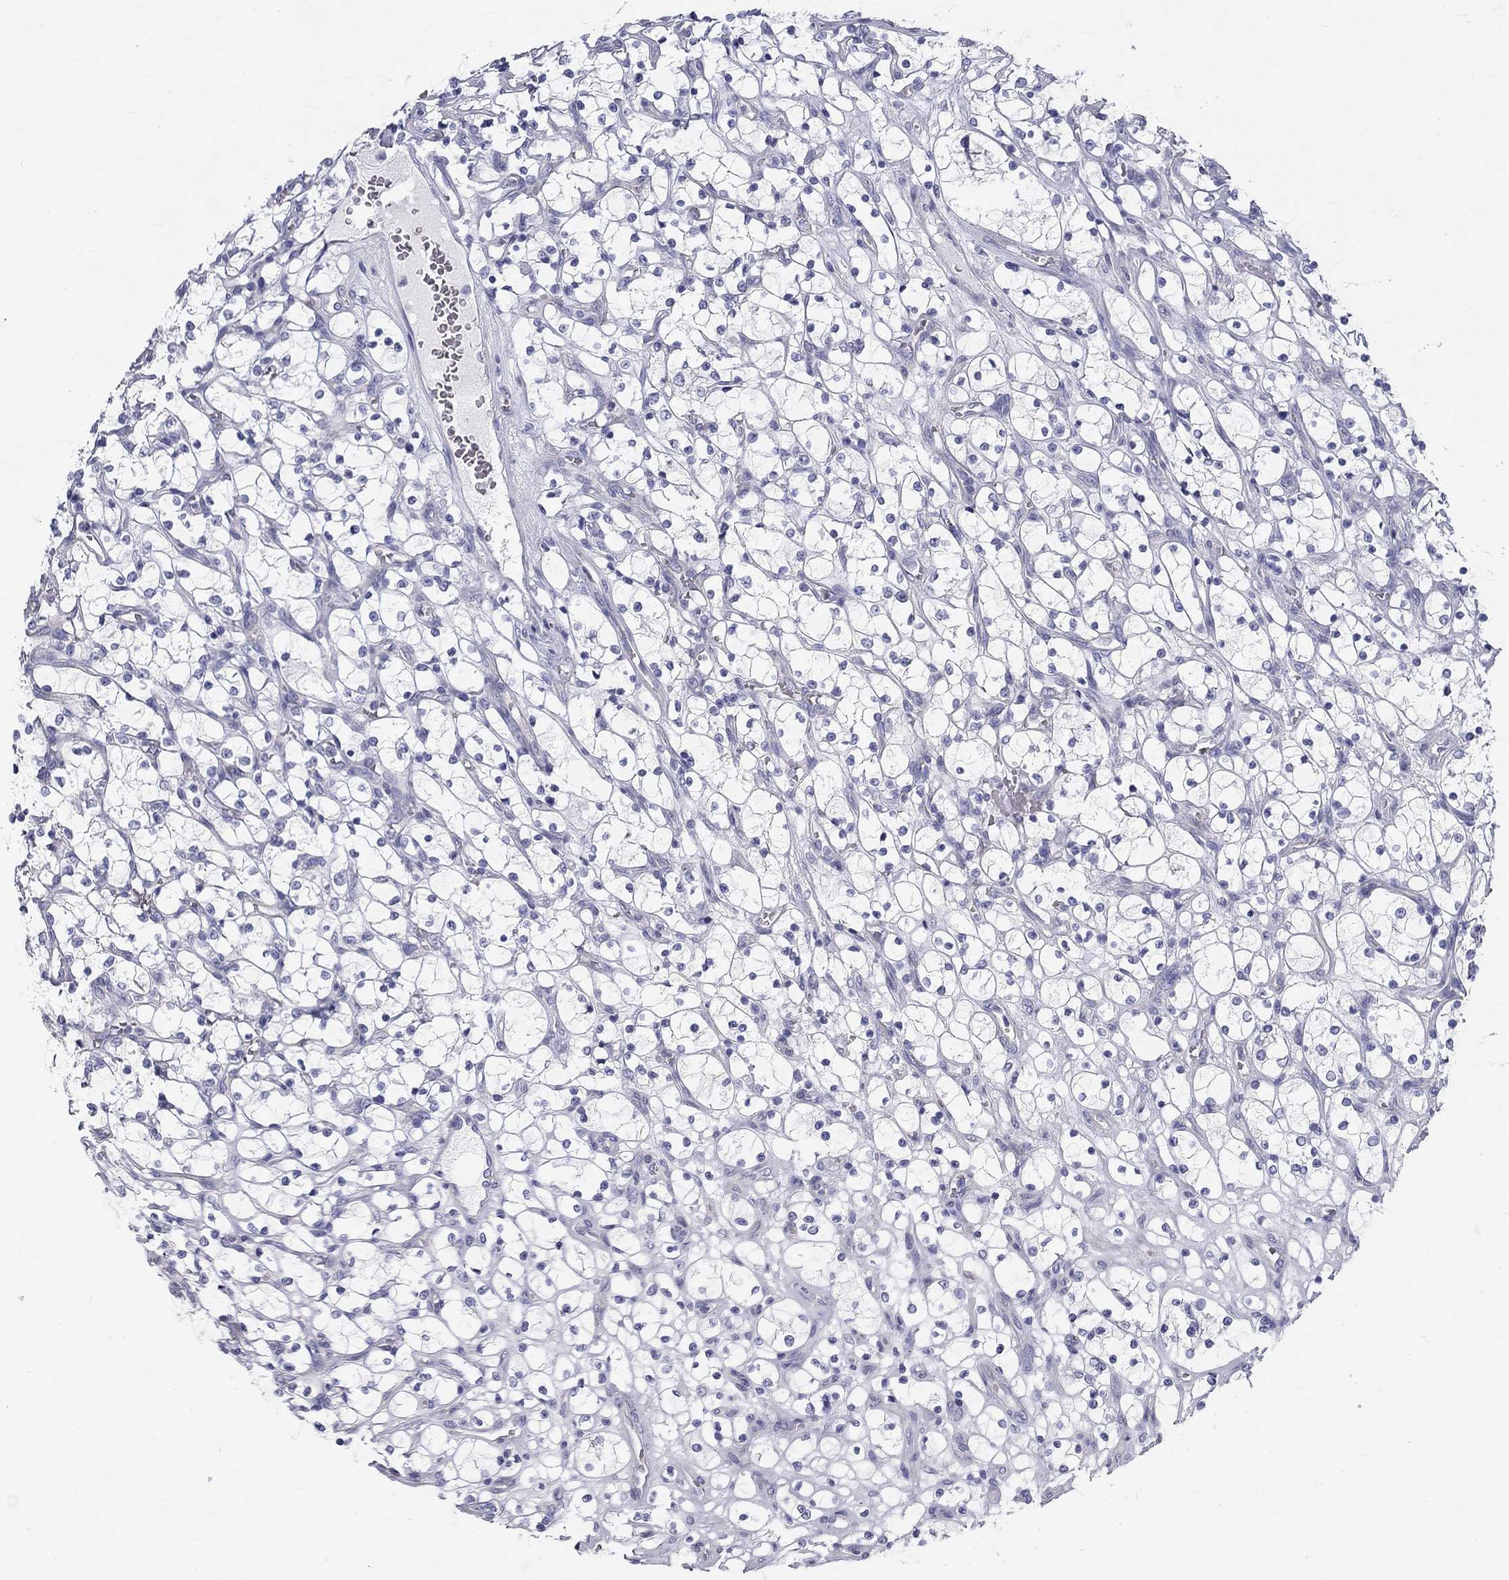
{"staining": {"intensity": "negative", "quantity": "none", "location": "none"}, "tissue": "renal cancer", "cell_type": "Tumor cells", "image_type": "cancer", "snomed": [{"axis": "morphology", "description": "Adenocarcinoma, NOS"}, {"axis": "topography", "description": "Kidney"}], "caption": "Immunohistochemistry photomicrograph of adenocarcinoma (renal) stained for a protein (brown), which shows no positivity in tumor cells.", "gene": "GALNTL5", "patient": {"sex": "female", "age": 69}}